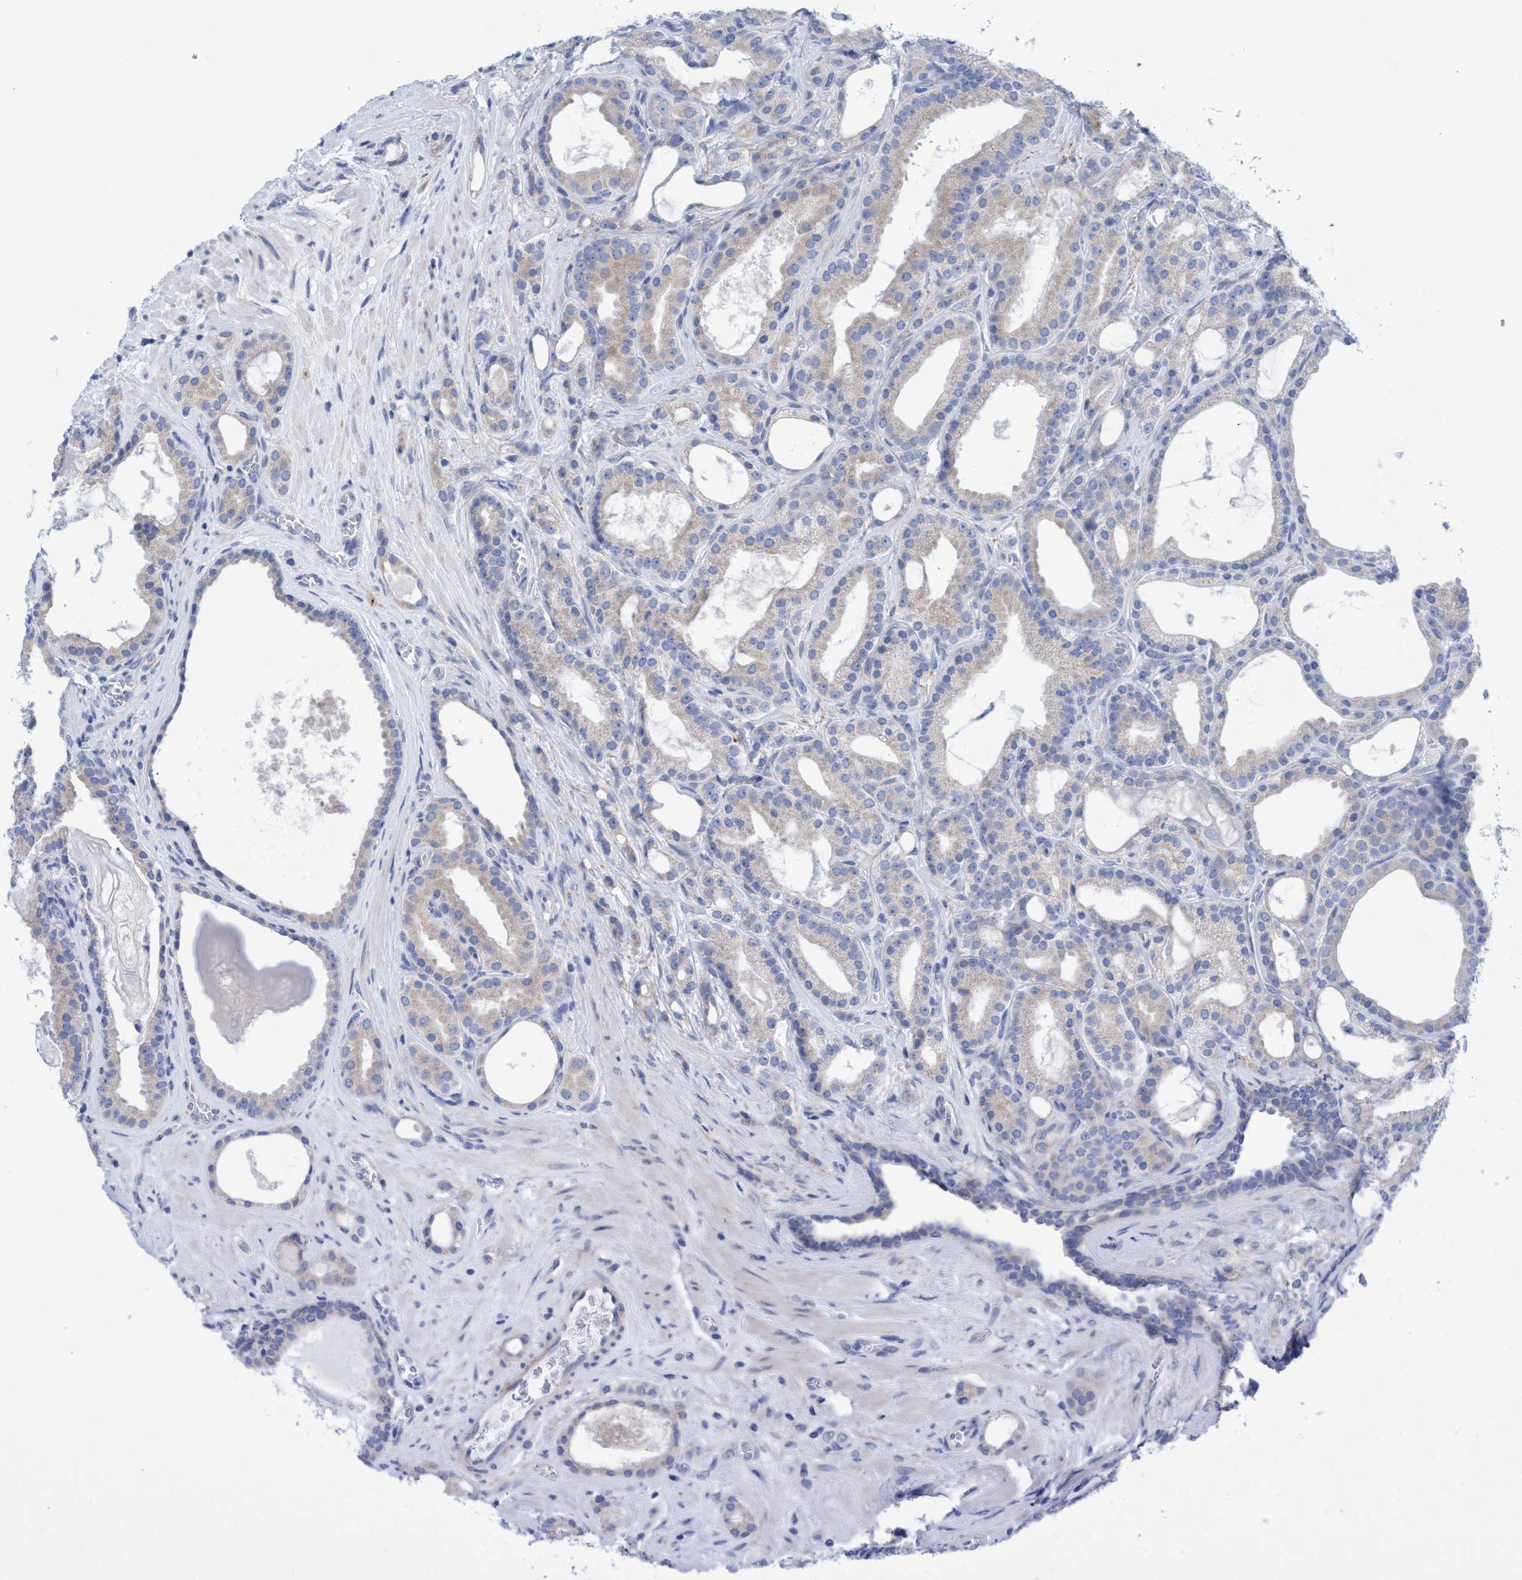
{"staining": {"intensity": "weak", "quantity": "<25%", "location": "cytoplasmic/membranous"}, "tissue": "prostate cancer", "cell_type": "Tumor cells", "image_type": "cancer", "snomed": [{"axis": "morphology", "description": "Adenocarcinoma, High grade"}, {"axis": "topography", "description": "Prostate"}], "caption": "This is a photomicrograph of immunohistochemistry (IHC) staining of prostate cancer, which shows no positivity in tumor cells.", "gene": "RSAD1", "patient": {"sex": "male", "age": 60}}